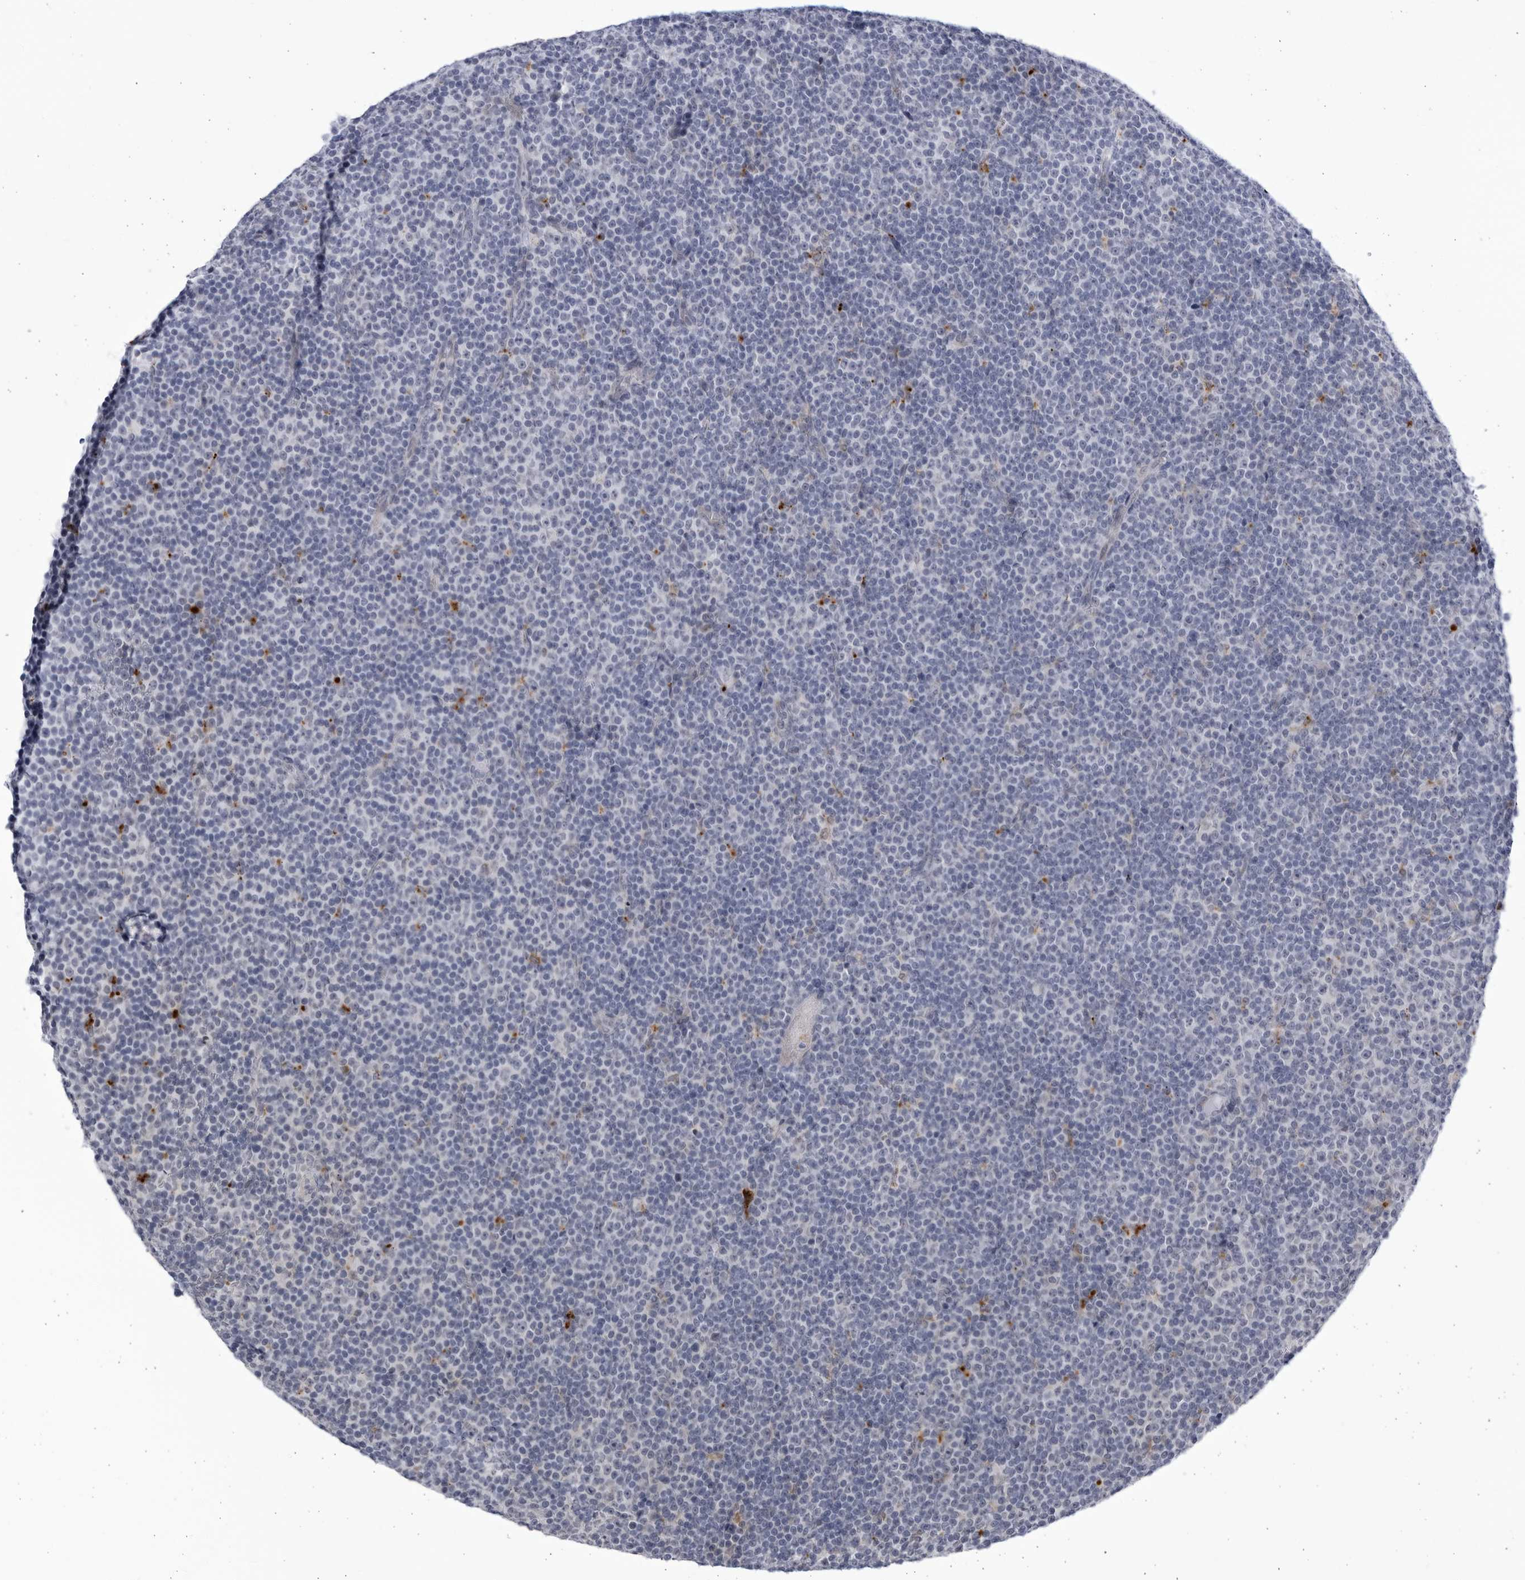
{"staining": {"intensity": "negative", "quantity": "none", "location": "none"}, "tissue": "lymphoma", "cell_type": "Tumor cells", "image_type": "cancer", "snomed": [{"axis": "morphology", "description": "Malignant lymphoma, non-Hodgkin's type, Low grade"}, {"axis": "topography", "description": "Lymph node"}], "caption": "Immunohistochemical staining of lymphoma demonstrates no significant positivity in tumor cells.", "gene": "CCDC181", "patient": {"sex": "female", "age": 67}}